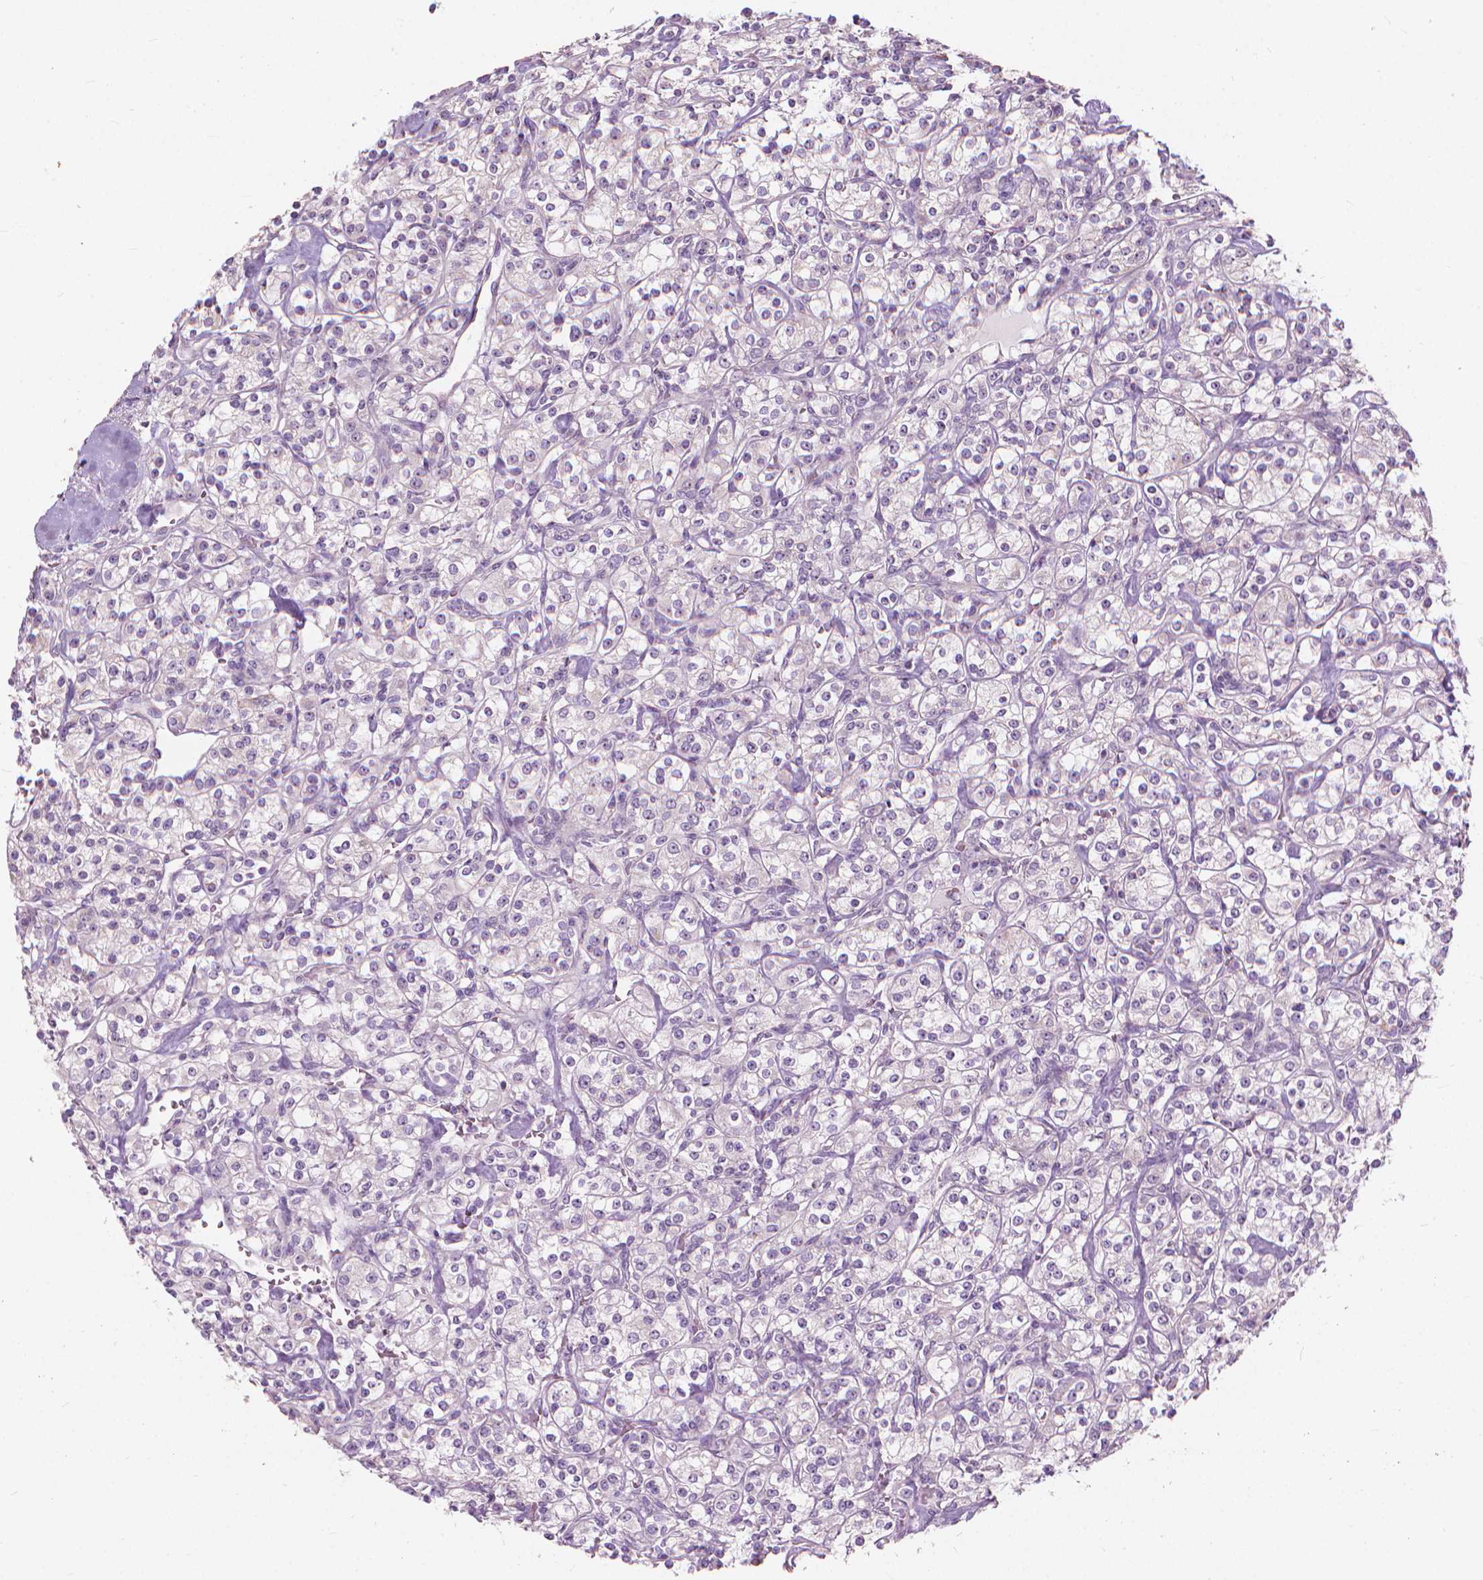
{"staining": {"intensity": "negative", "quantity": "none", "location": "none"}, "tissue": "renal cancer", "cell_type": "Tumor cells", "image_type": "cancer", "snomed": [{"axis": "morphology", "description": "Adenocarcinoma, NOS"}, {"axis": "topography", "description": "Kidney"}], "caption": "Renal cancer (adenocarcinoma) was stained to show a protein in brown. There is no significant staining in tumor cells. The staining was performed using DAB (3,3'-diaminobenzidine) to visualize the protein expression in brown, while the nuclei were stained in blue with hematoxylin (Magnification: 20x).", "gene": "GPRC5A", "patient": {"sex": "male", "age": 77}}